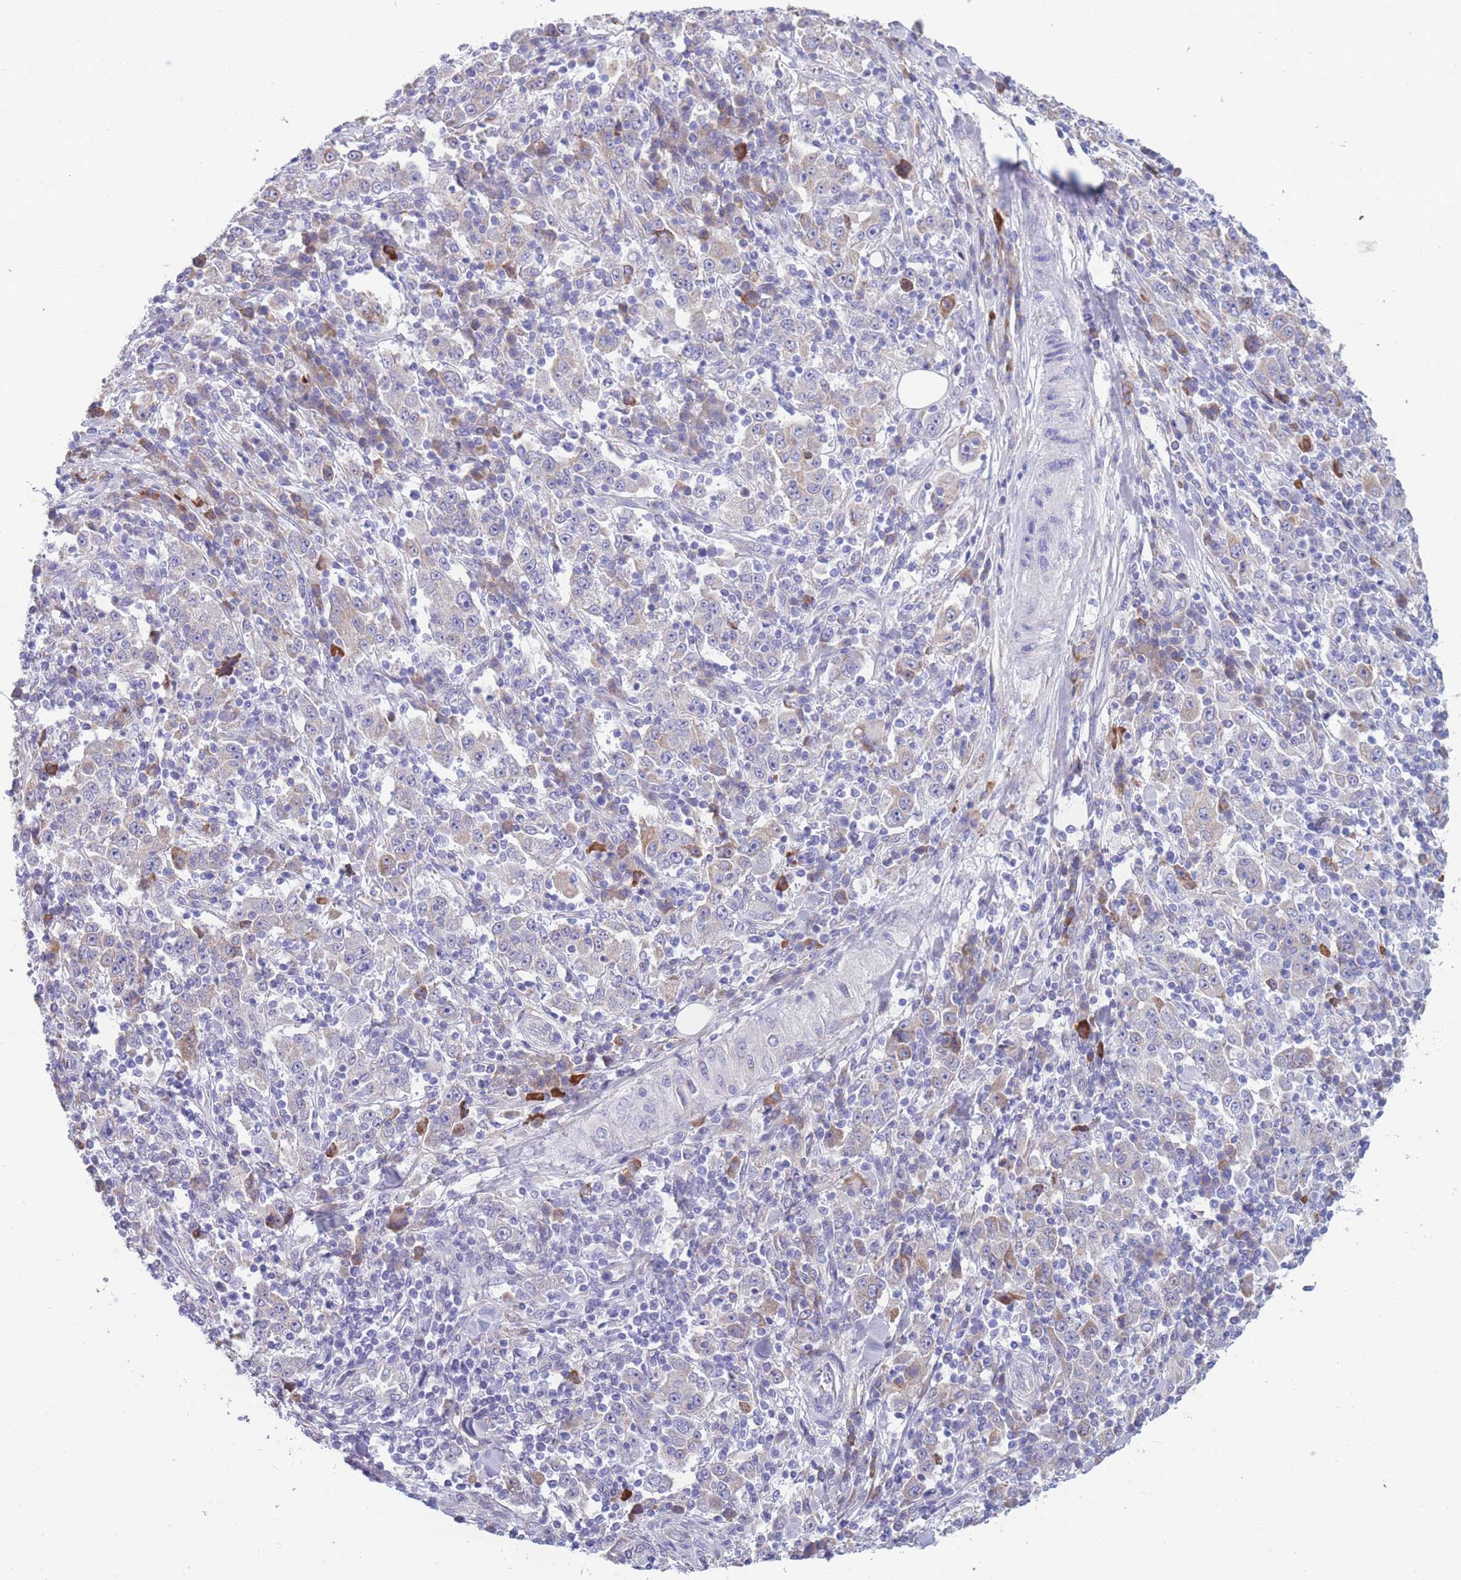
{"staining": {"intensity": "negative", "quantity": "none", "location": "none"}, "tissue": "stomach cancer", "cell_type": "Tumor cells", "image_type": "cancer", "snomed": [{"axis": "morphology", "description": "Normal tissue, NOS"}, {"axis": "morphology", "description": "Adenocarcinoma, NOS"}, {"axis": "topography", "description": "Stomach, upper"}, {"axis": "topography", "description": "Stomach"}], "caption": "Tumor cells show no significant protein positivity in stomach cancer (adenocarcinoma).", "gene": "XKR8", "patient": {"sex": "male", "age": 59}}